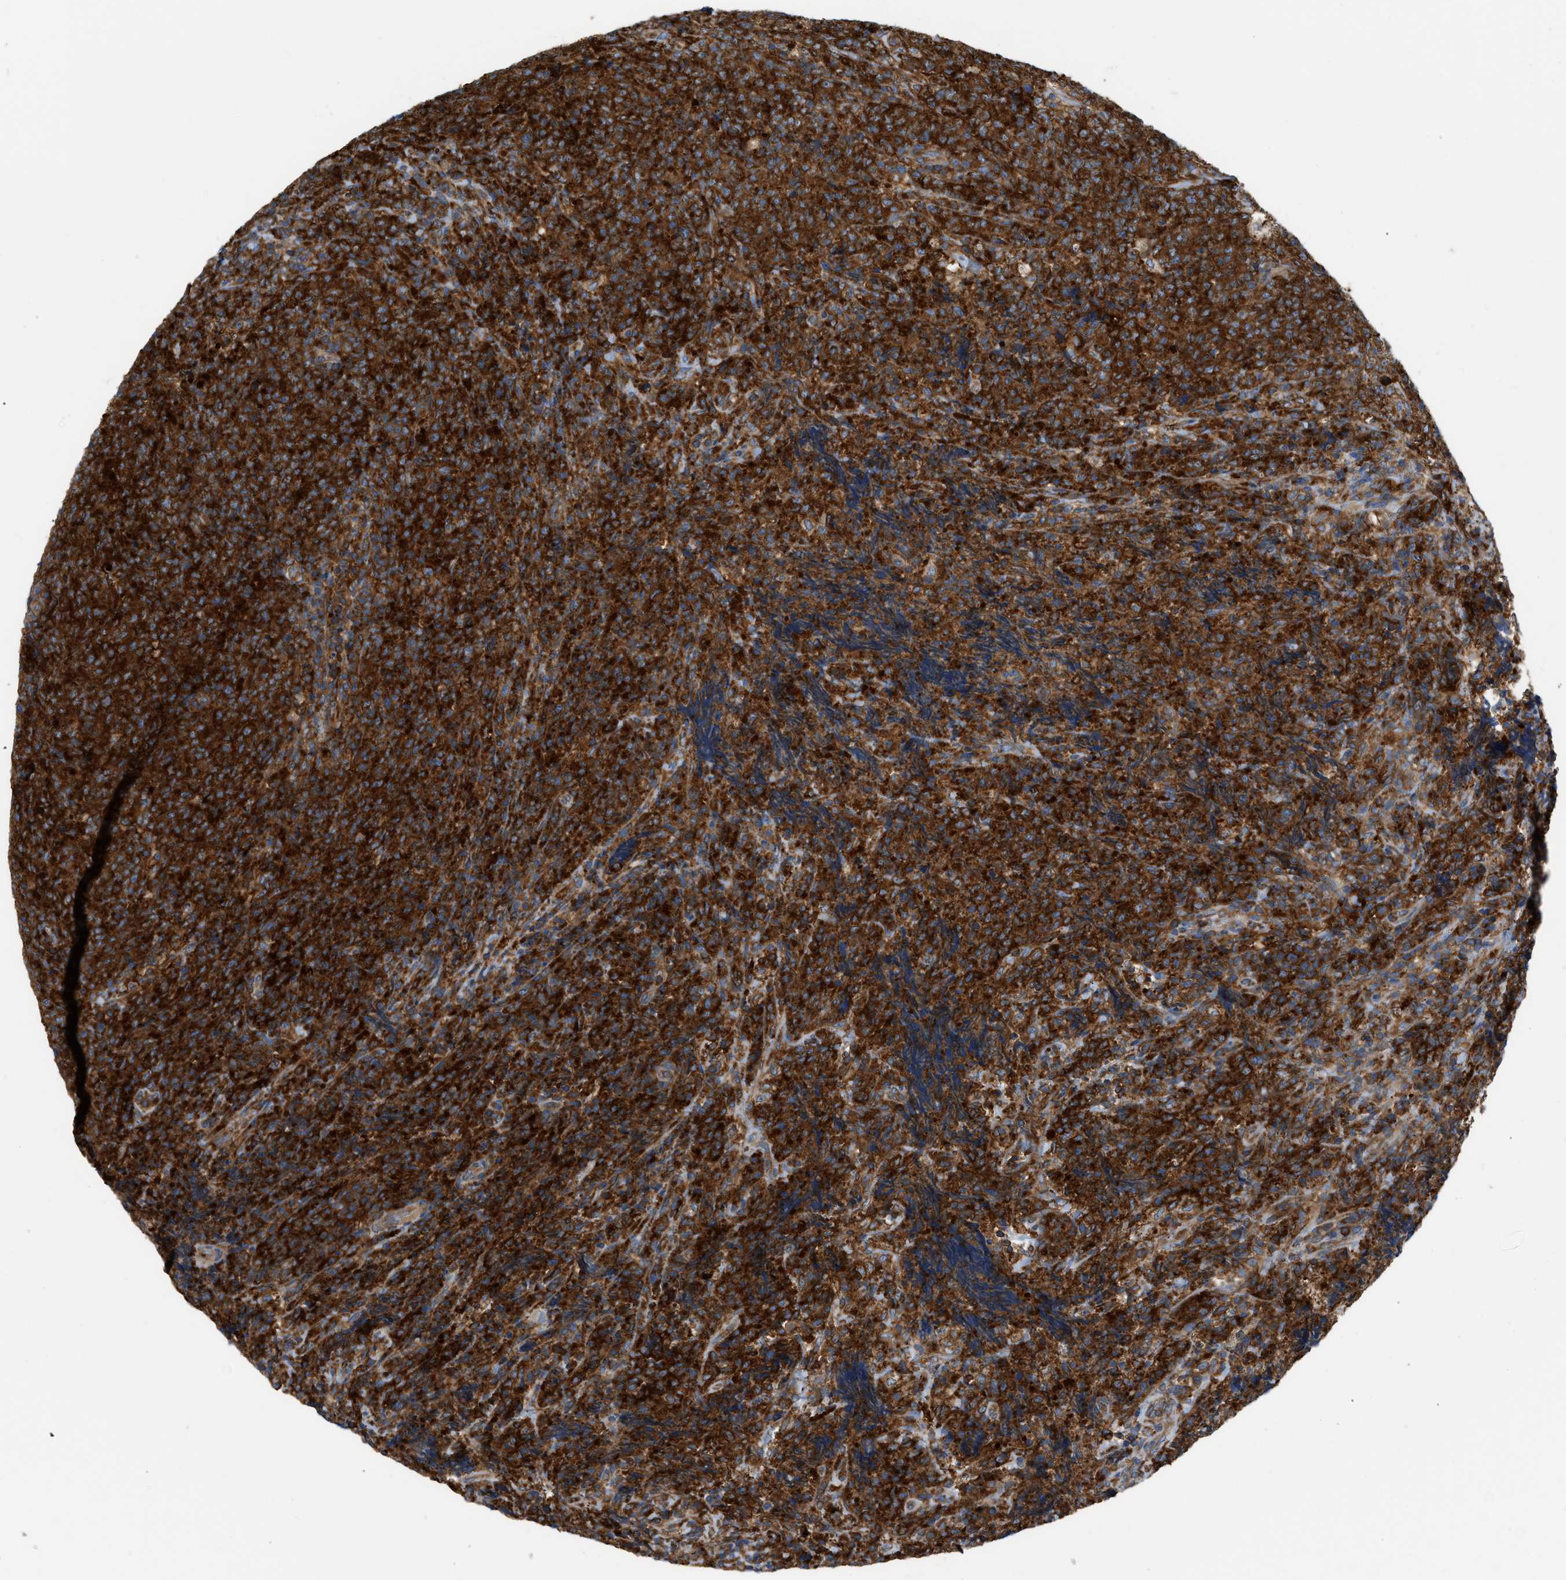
{"staining": {"intensity": "strong", "quantity": ">75%", "location": "cytoplasmic/membranous"}, "tissue": "lymphoma", "cell_type": "Tumor cells", "image_type": "cancer", "snomed": [{"axis": "morphology", "description": "Malignant lymphoma, non-Hodgkin's type, High grade"}, {"axis": "topography", "description": "Tonsil"}], "caption": "Protein staining demonstrates strong cytoplasmic/membranous positivity in about >75% of tumor cells in high-grade malignant lymphoma, non-Hodgkin's type. The protein is shown in brown color, while the nuclei are stained blue.", "gene": "GPAT4", "patient": {"sex": "female", "age": 36}}